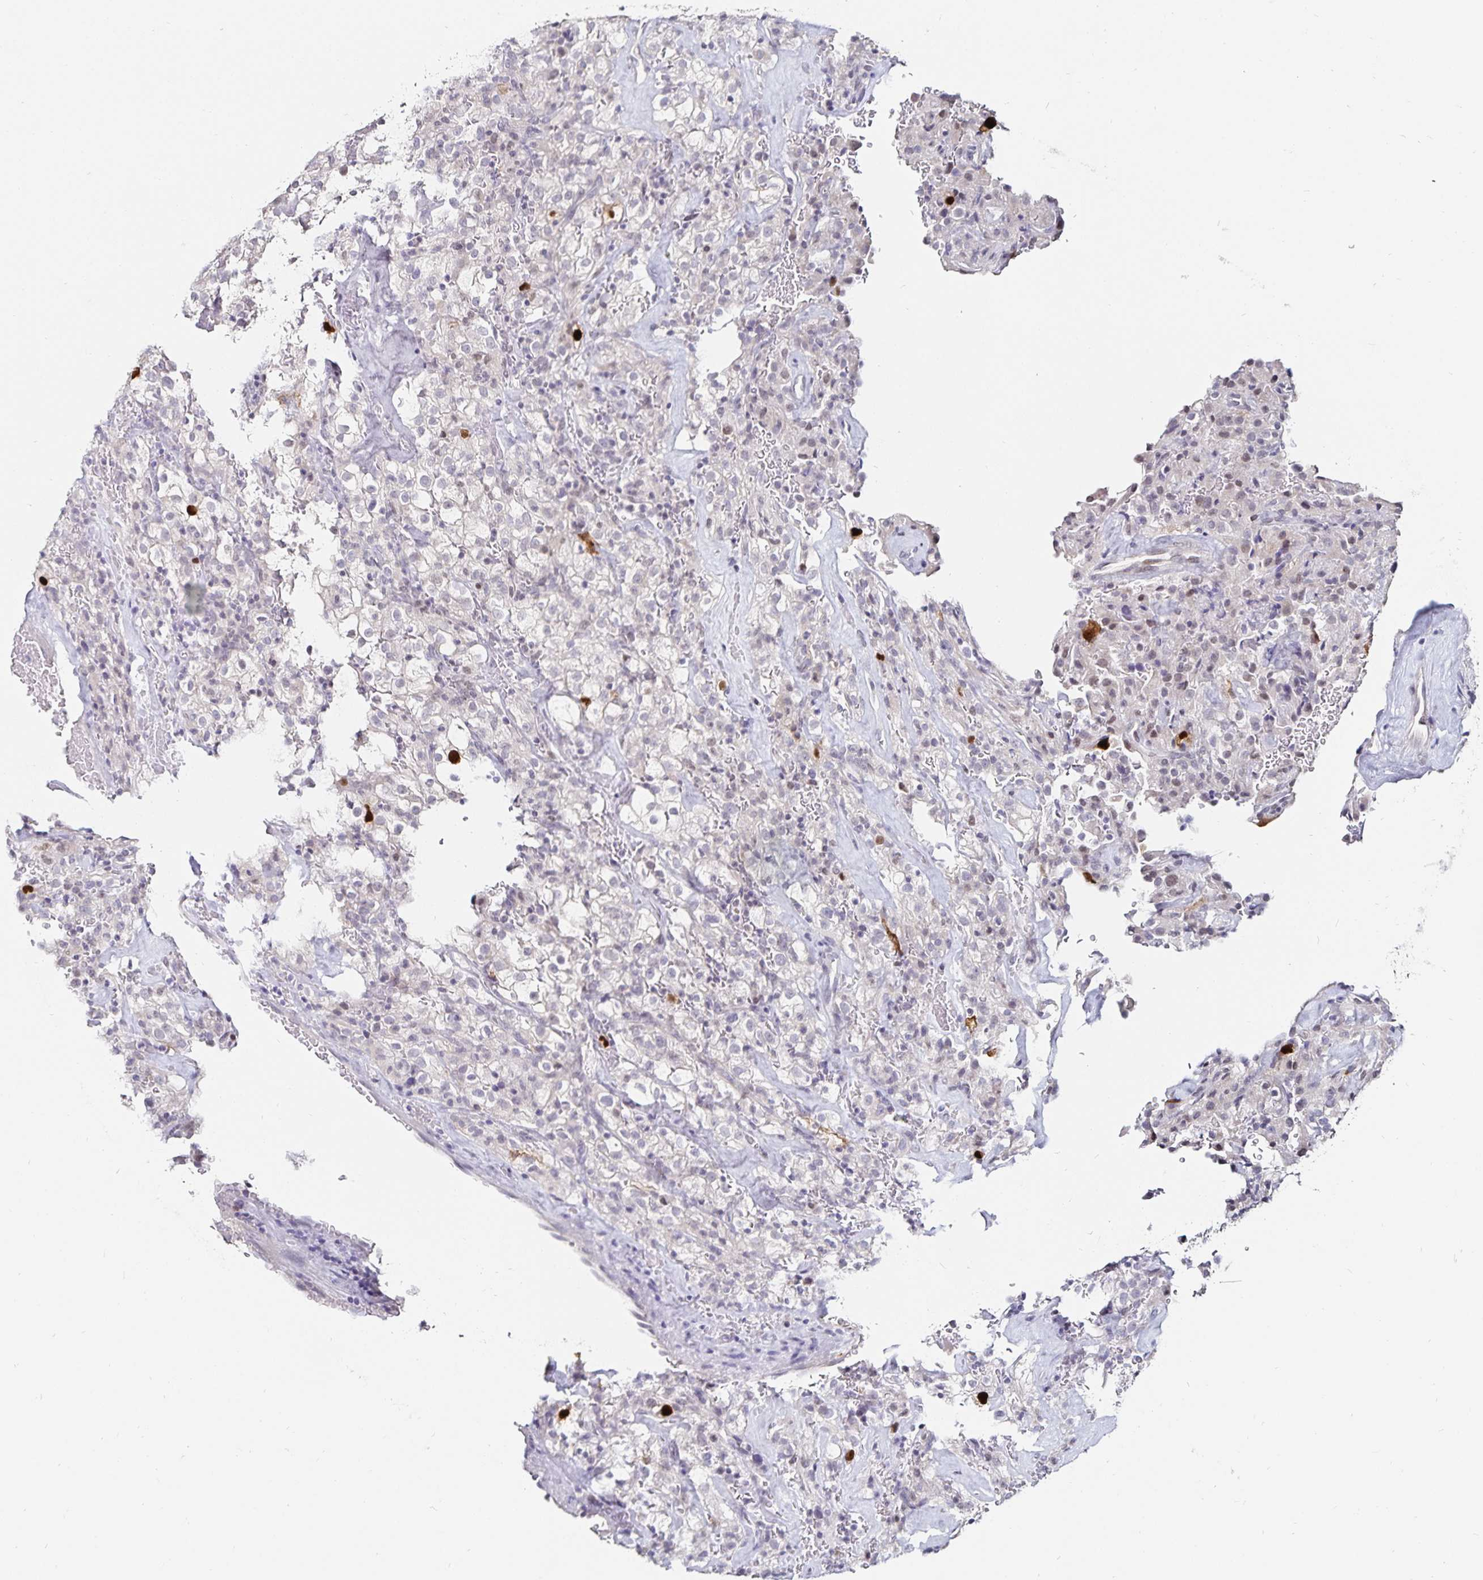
{"staining": {"intensity": "negative", "quantity": "none", "location": "none"}, "tissue": "renal cancer", "cell_type": "Tumor cells", "image_type": "cancer", "snomed": [{"axis": "morphology", "description": "Adenocarcinoma, NOS"}, {"axis": "topography", "description": "Kidney"}], "caption": "Image shows no significant protein staining in tumor cells of renal adenocarcinoma.", "gene": "ANLN", "patient": {"sex": "female", "age": 74}}